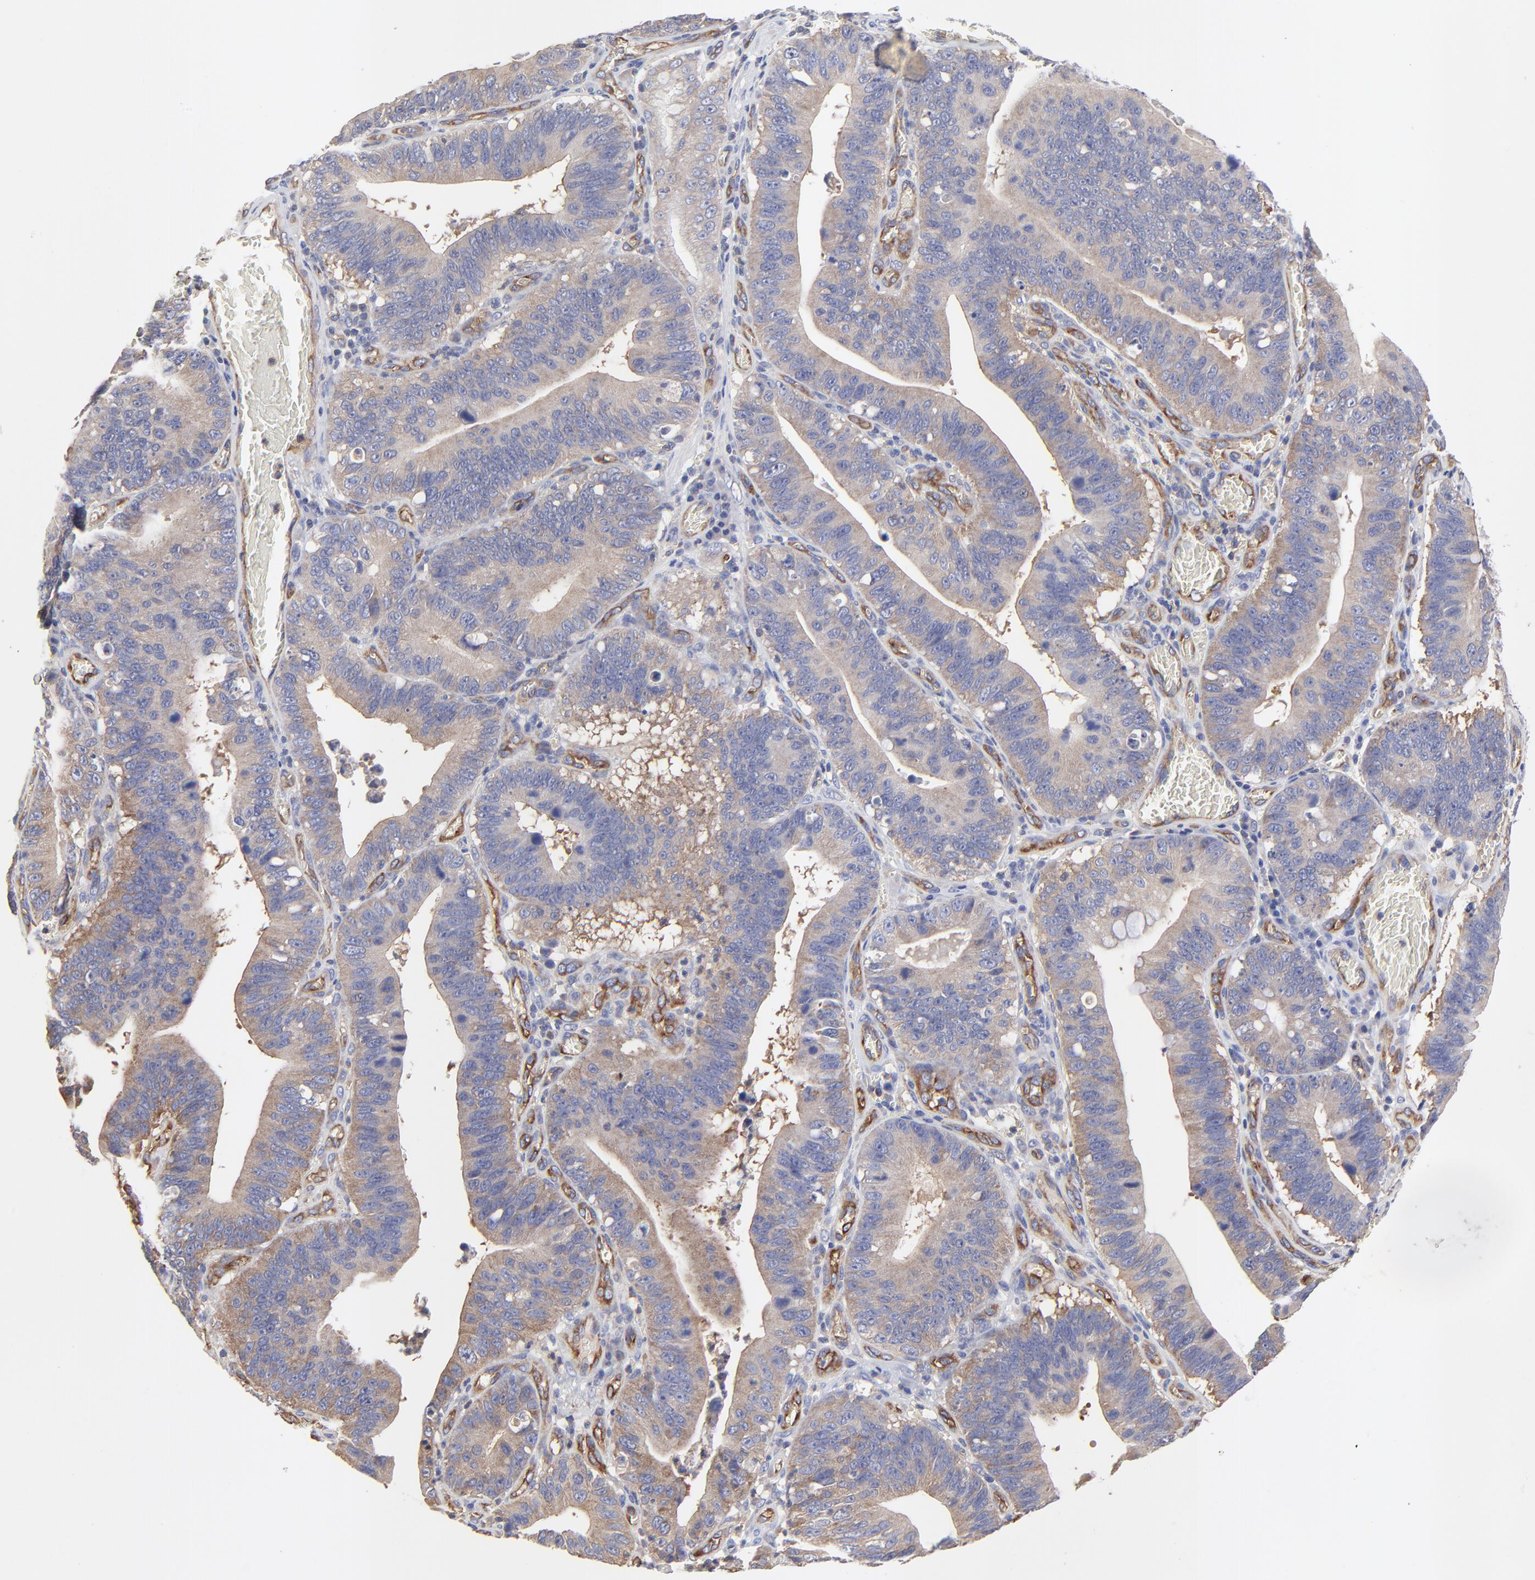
{"staining": {"intensity": "moderate", "quantity": "25%-75%", "location": "cytoplasmic/membranous"}, "tissue": "stomach cancer", "cell_type": "Tumor cells", "image_type": "cancer", "snomed": [{"axis": "morphology", "description": "Adenocarcinoma, NOS"}, {"axis": "topography", "description": "Stomach"}, {"axis": "topography", "description": "Gastric cardia"}], "caption": "Tumor cells exhibit medium levels of moderate cytoplasmic/membranous expression in approximately 25%-75% of cells in stomach cancer.", "gene": "SULF2", "patient": {"sex": "male", "age": 59}}